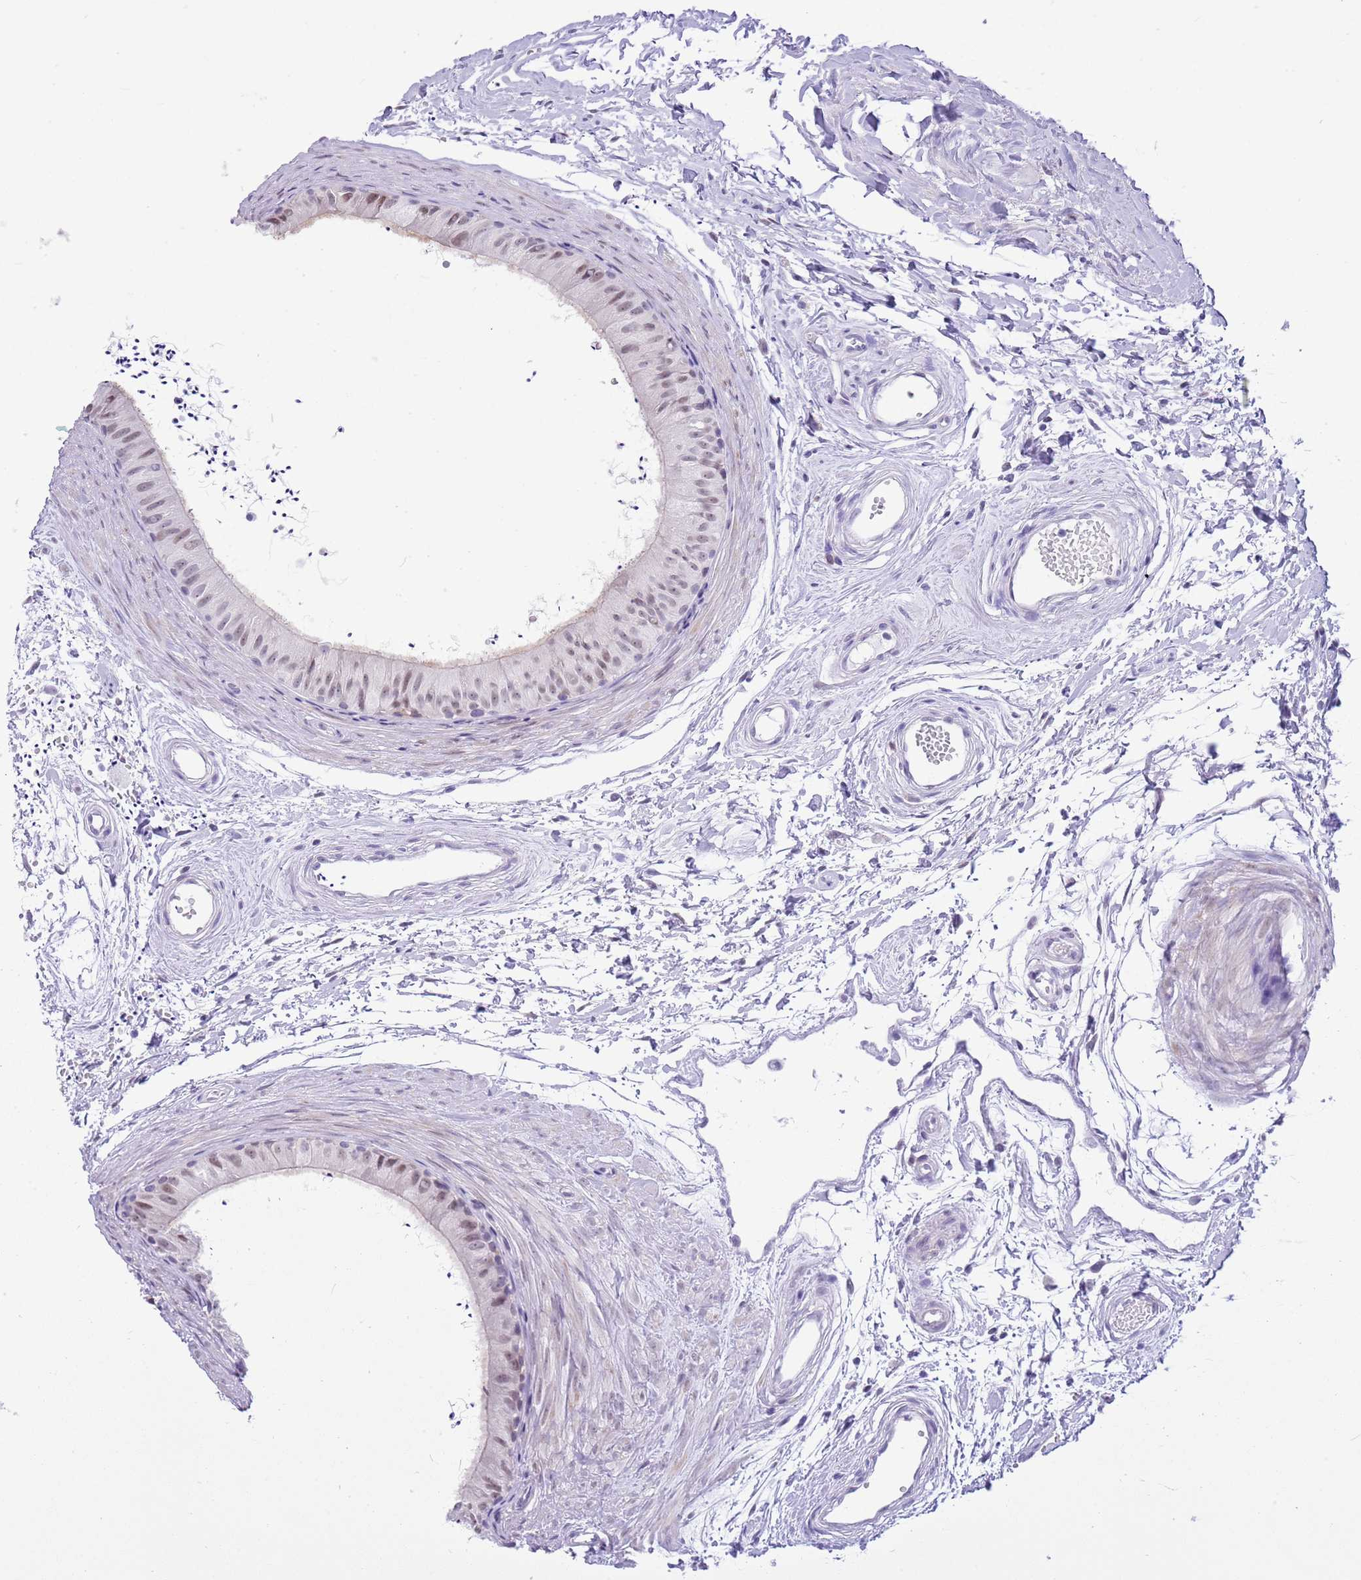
{"staining": {"intensity": "weak", "quantity": "<25%", "location": "nuclear"}, "tissue": "epididymis", "cell_type": "Glandular cells", "image_type": "normal", "snomed": [{"axis": "morphology", "description": "Normal tissue, NOS"}, {"axis": "topography", "description": "Epididymis"}], "caption": "IHC of normal human epididymis exhibits no staining in glandular cells. (Immunohistochemistry (ihc), brightfield microscopy, high magnification).", "gene": "PPP1R17", "patient": {"sex": "male", "age": 56}}